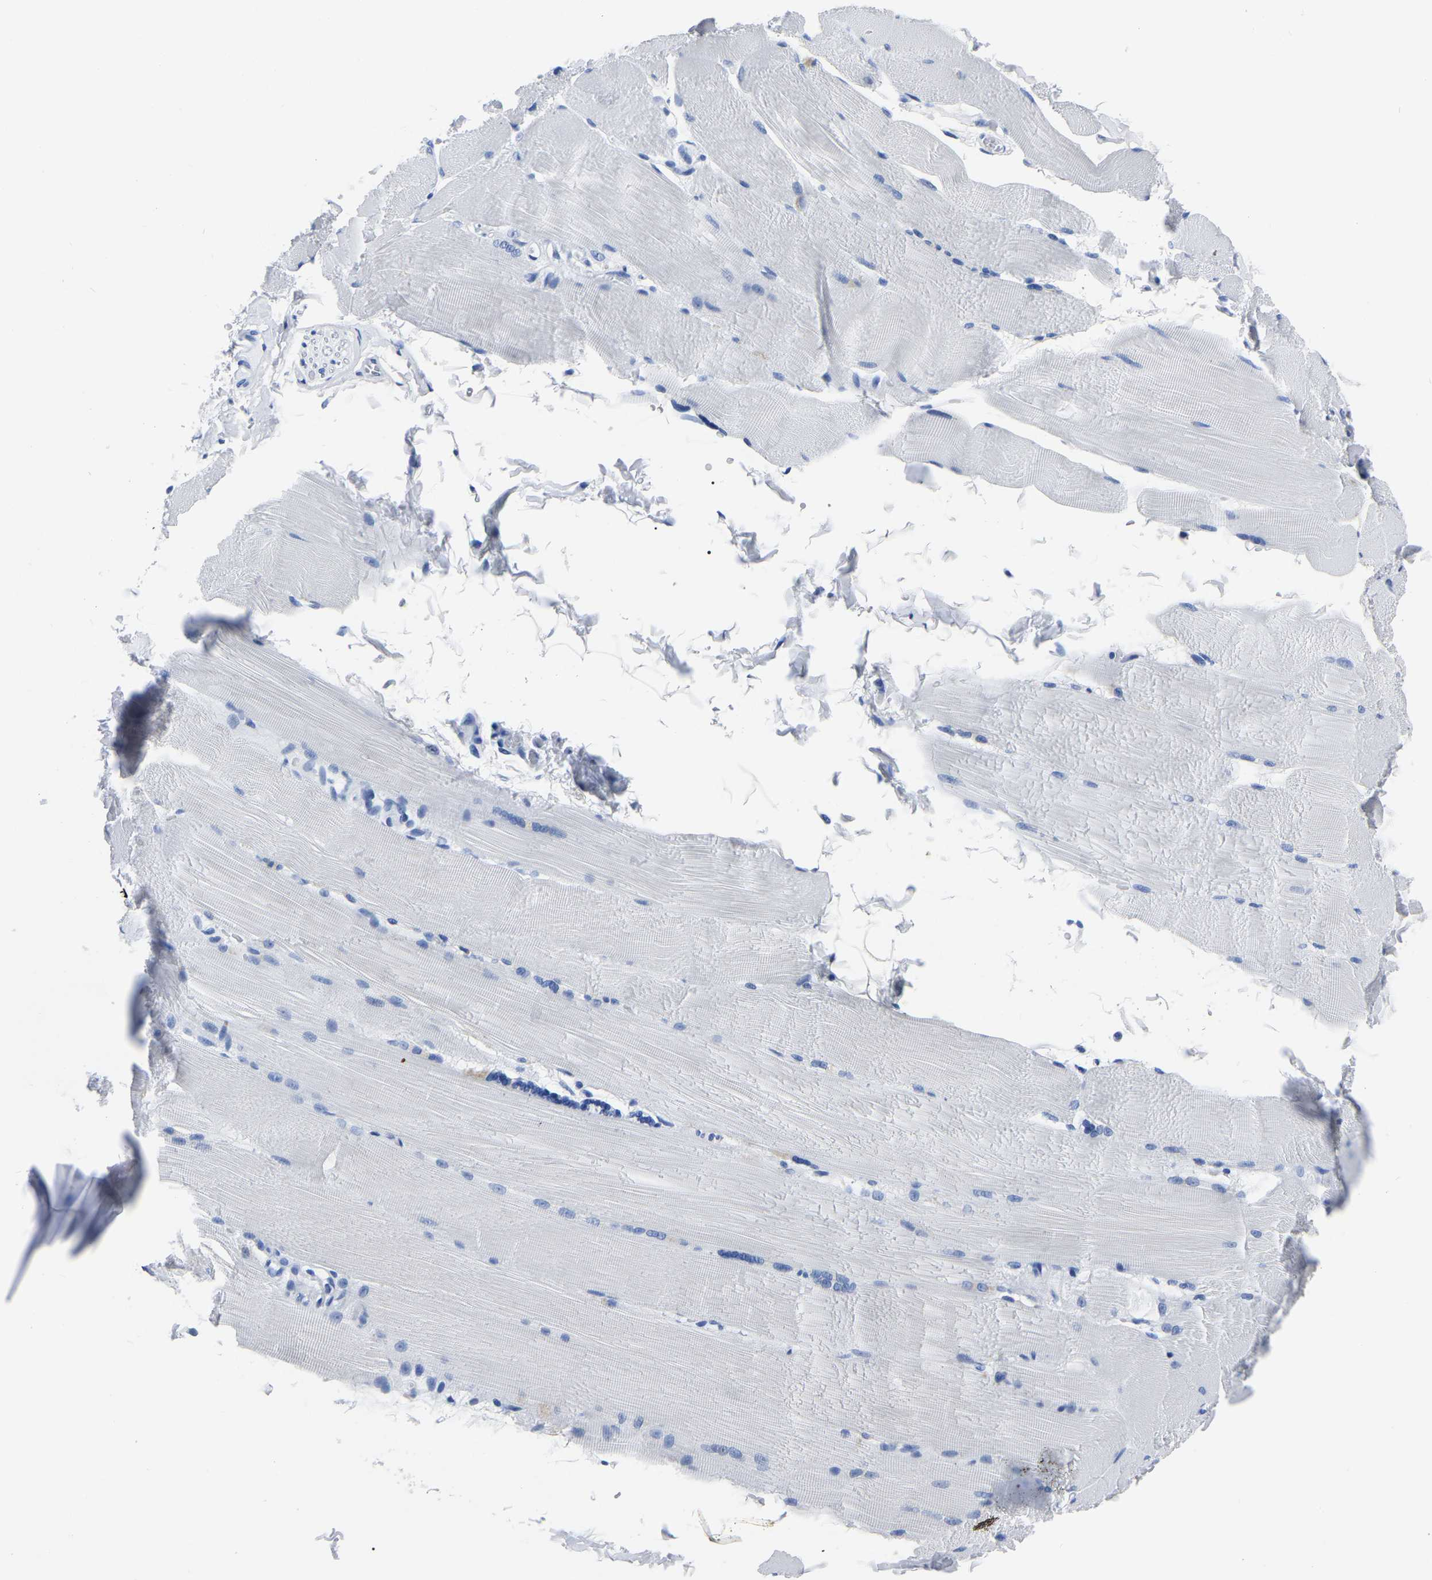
{"staining": {"intensity": "negative", "quantity": "none", "location": "none"}, "tissue": "skeletal muscle", "cell_type": "Myocytes", "image_type": "normal", "snomed": [{"axis": "morphology", "description": "Normal tissue, NOS"}, {"axis": "topography", "description": "Skin"}, {"axis": "topography", "description": "Skeletal muscle"}], "caption": "High power microscopy histopathology image of an immunohistochemistry micrograph of unremarkable skeletal muscle, revealing no significant staining in myocytes. Nuclei are stained in blue.", "gene": "IMPG2", "patient": {"sex": "male", "age": 83}}